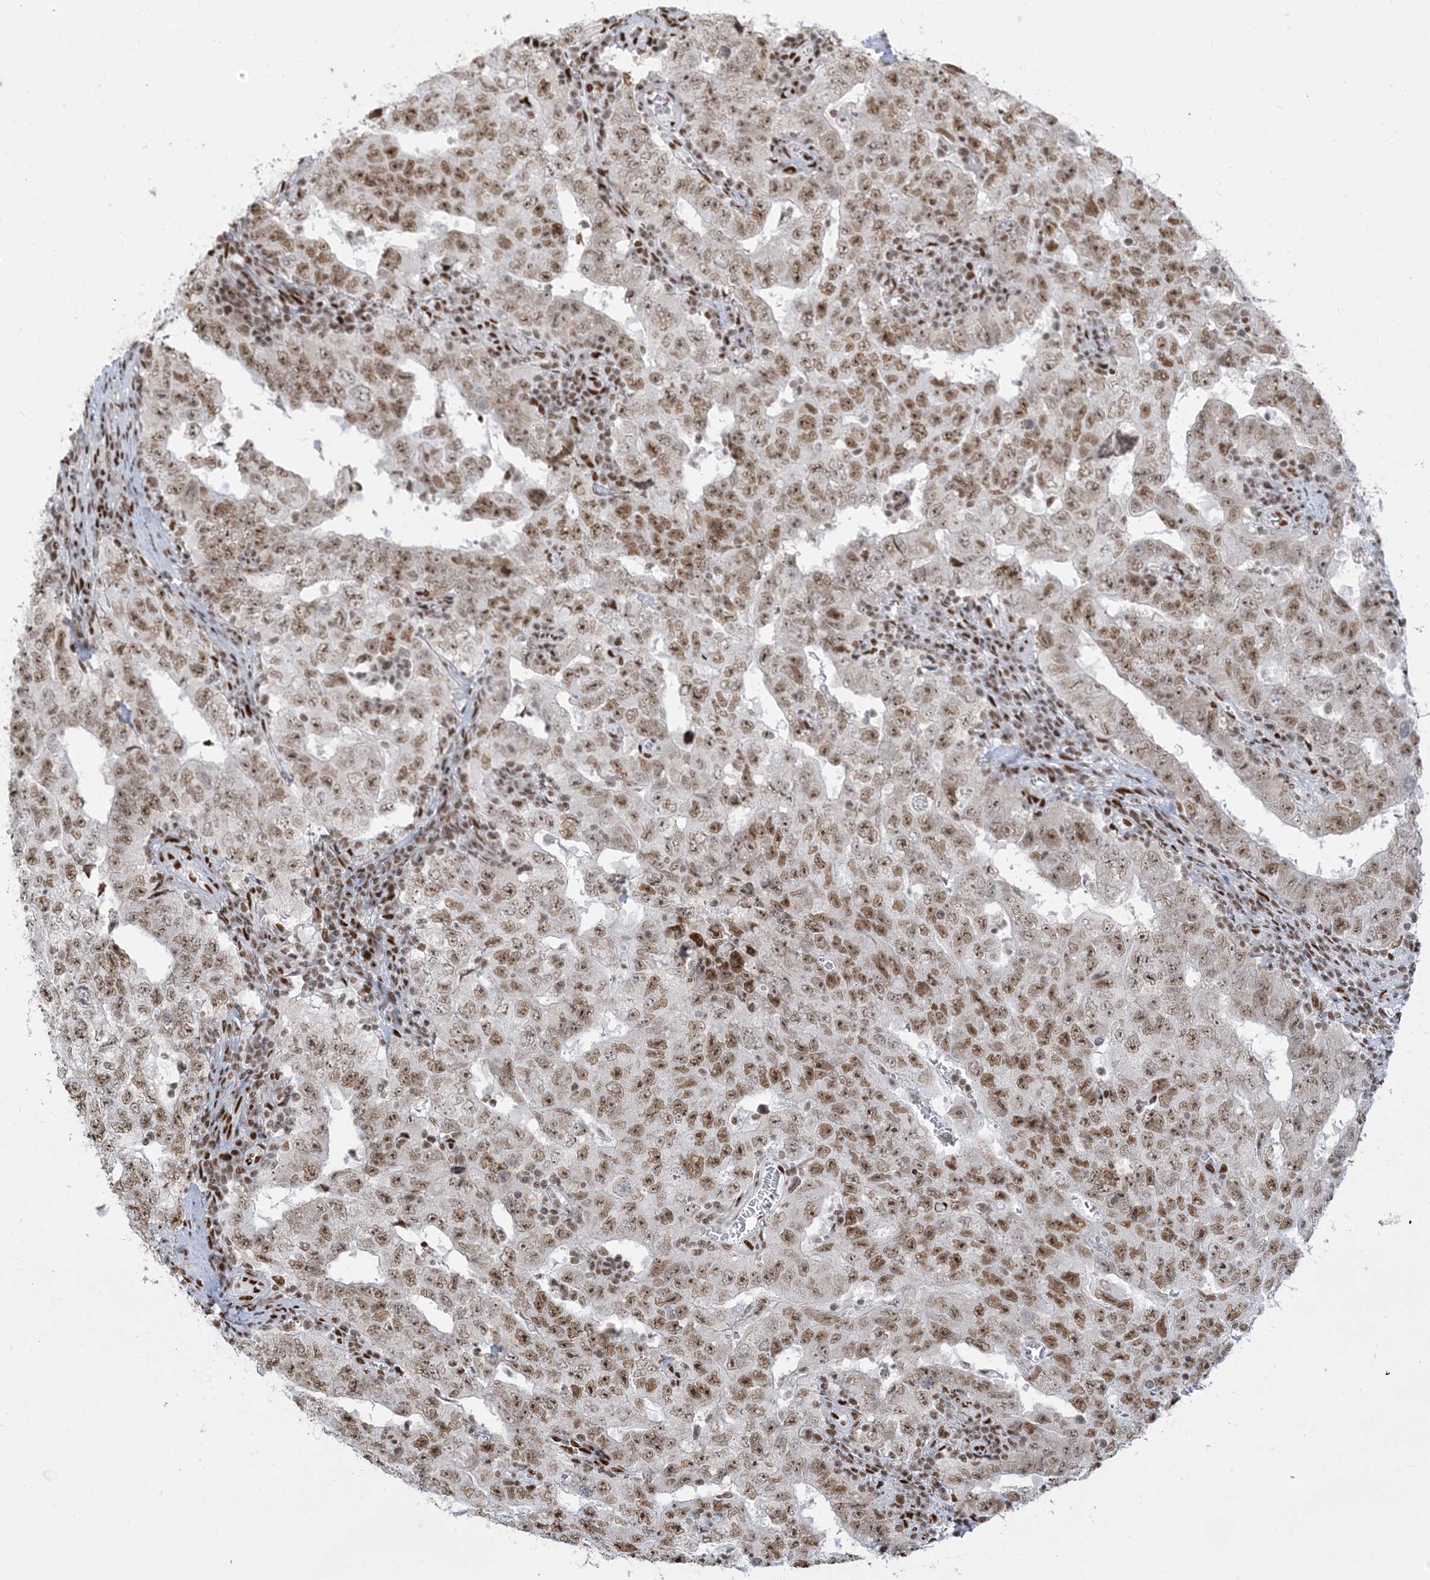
{"staining": {"intensity": "moderate", "quantity": ">75%", "location": "nuclear"}, "tissue": "testis cancer", "cell_type": "Tumor cells", "image_type": "cancer", "snomed": [{"axis": "morphology", "description": "Carcinoma, Embryonal, NOS"}, {"axis": "topography", "description": "Testis"}], "caption": "Human testis cancer stained with a protein marker shows moderate staining in tumor cells.", "gene": "STAG1", "patient": {"sex": "male", "age": 26}}